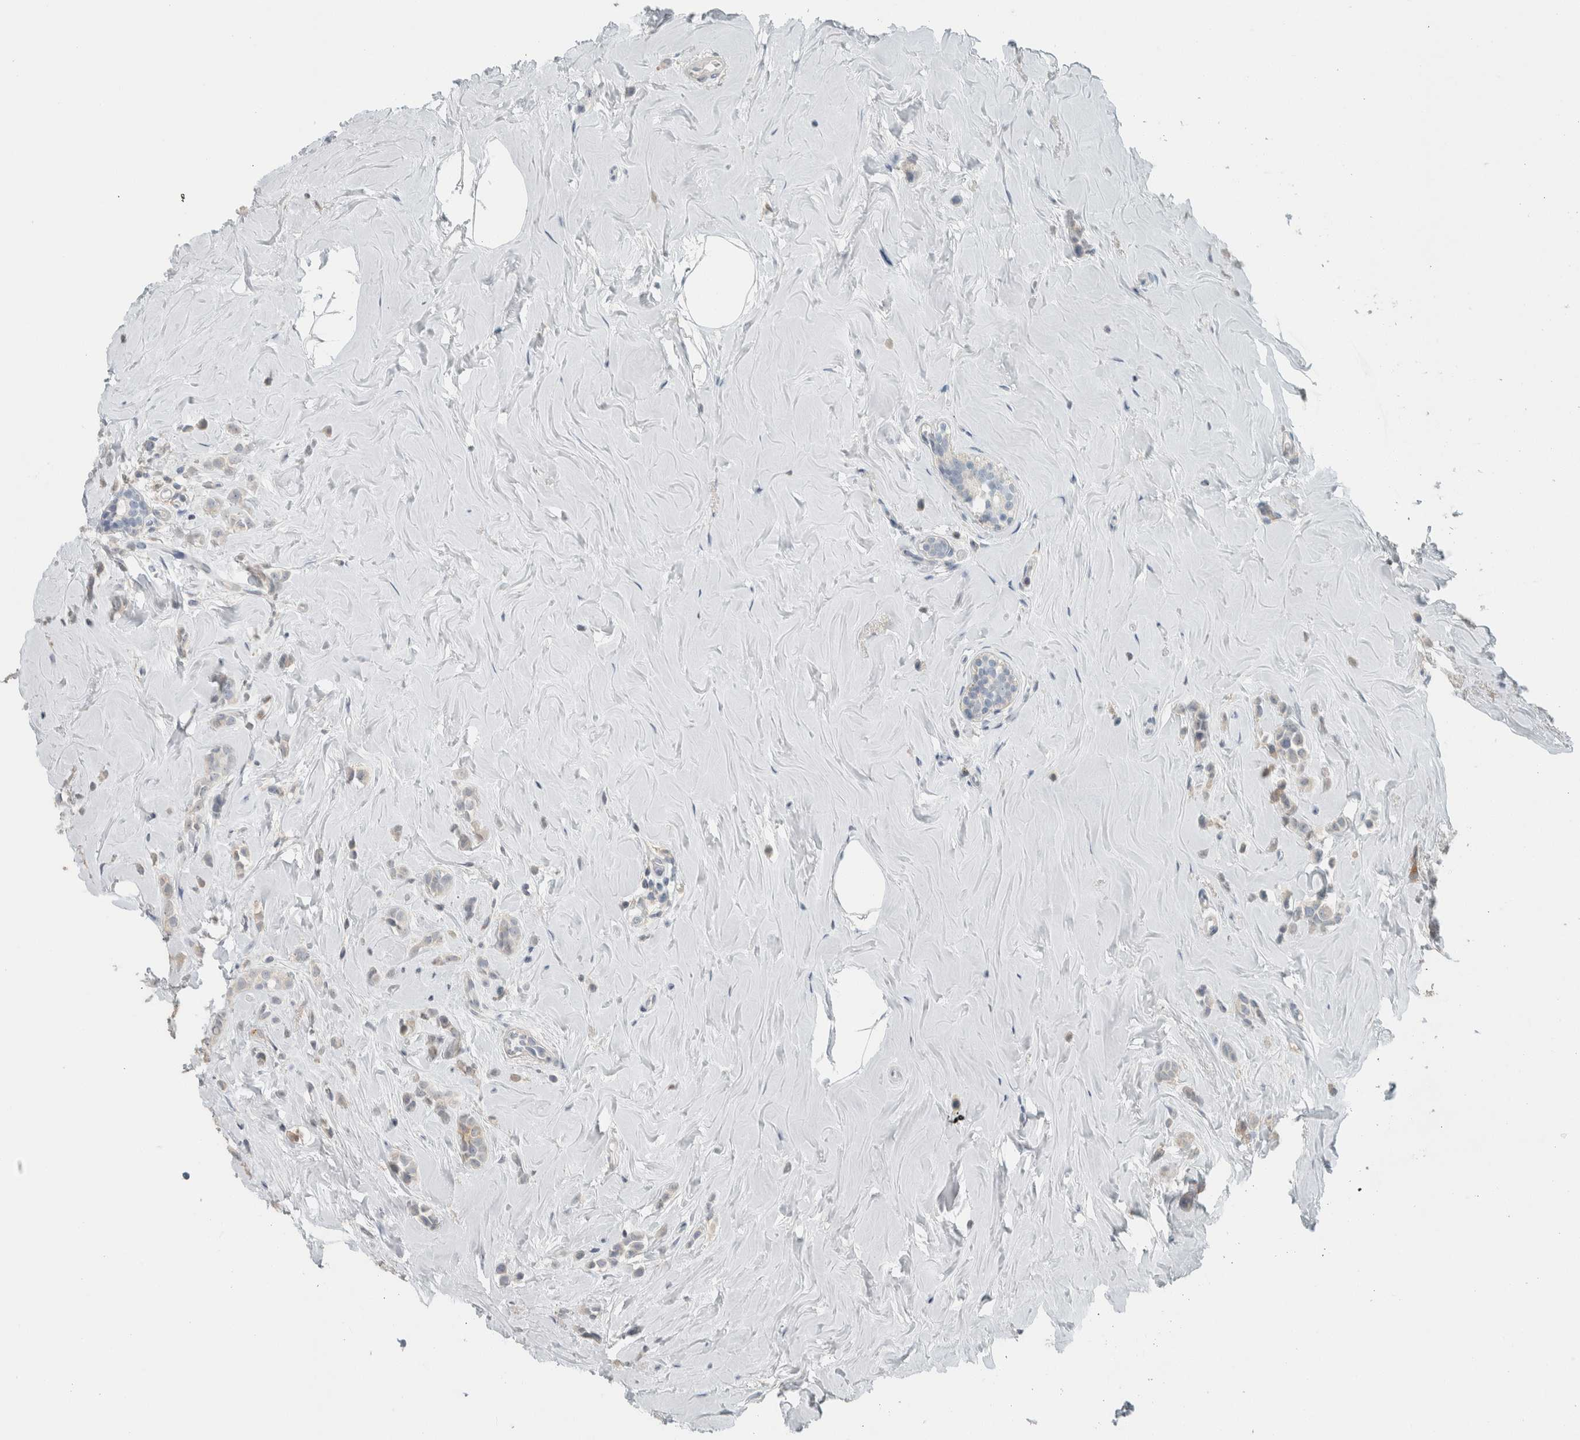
{"staining": {"intensity": "weak", "quantity": "<25%", "location": "cytoplasmic/membranous"}, "tissue": "breast cancer", "cell_type": "Tumor cells", "image_type": "cancer", "snomed": [{"axis": "morphology", "description": "Lobular carcinoma"}, {"axis": "topography", "description": "Breast"}], "caption": "There is no significant expression in tumor cells of breast cancer (lobular carcinoma).", "gene": "SCIN", "patient": {"sex": "female", "age": 47}}